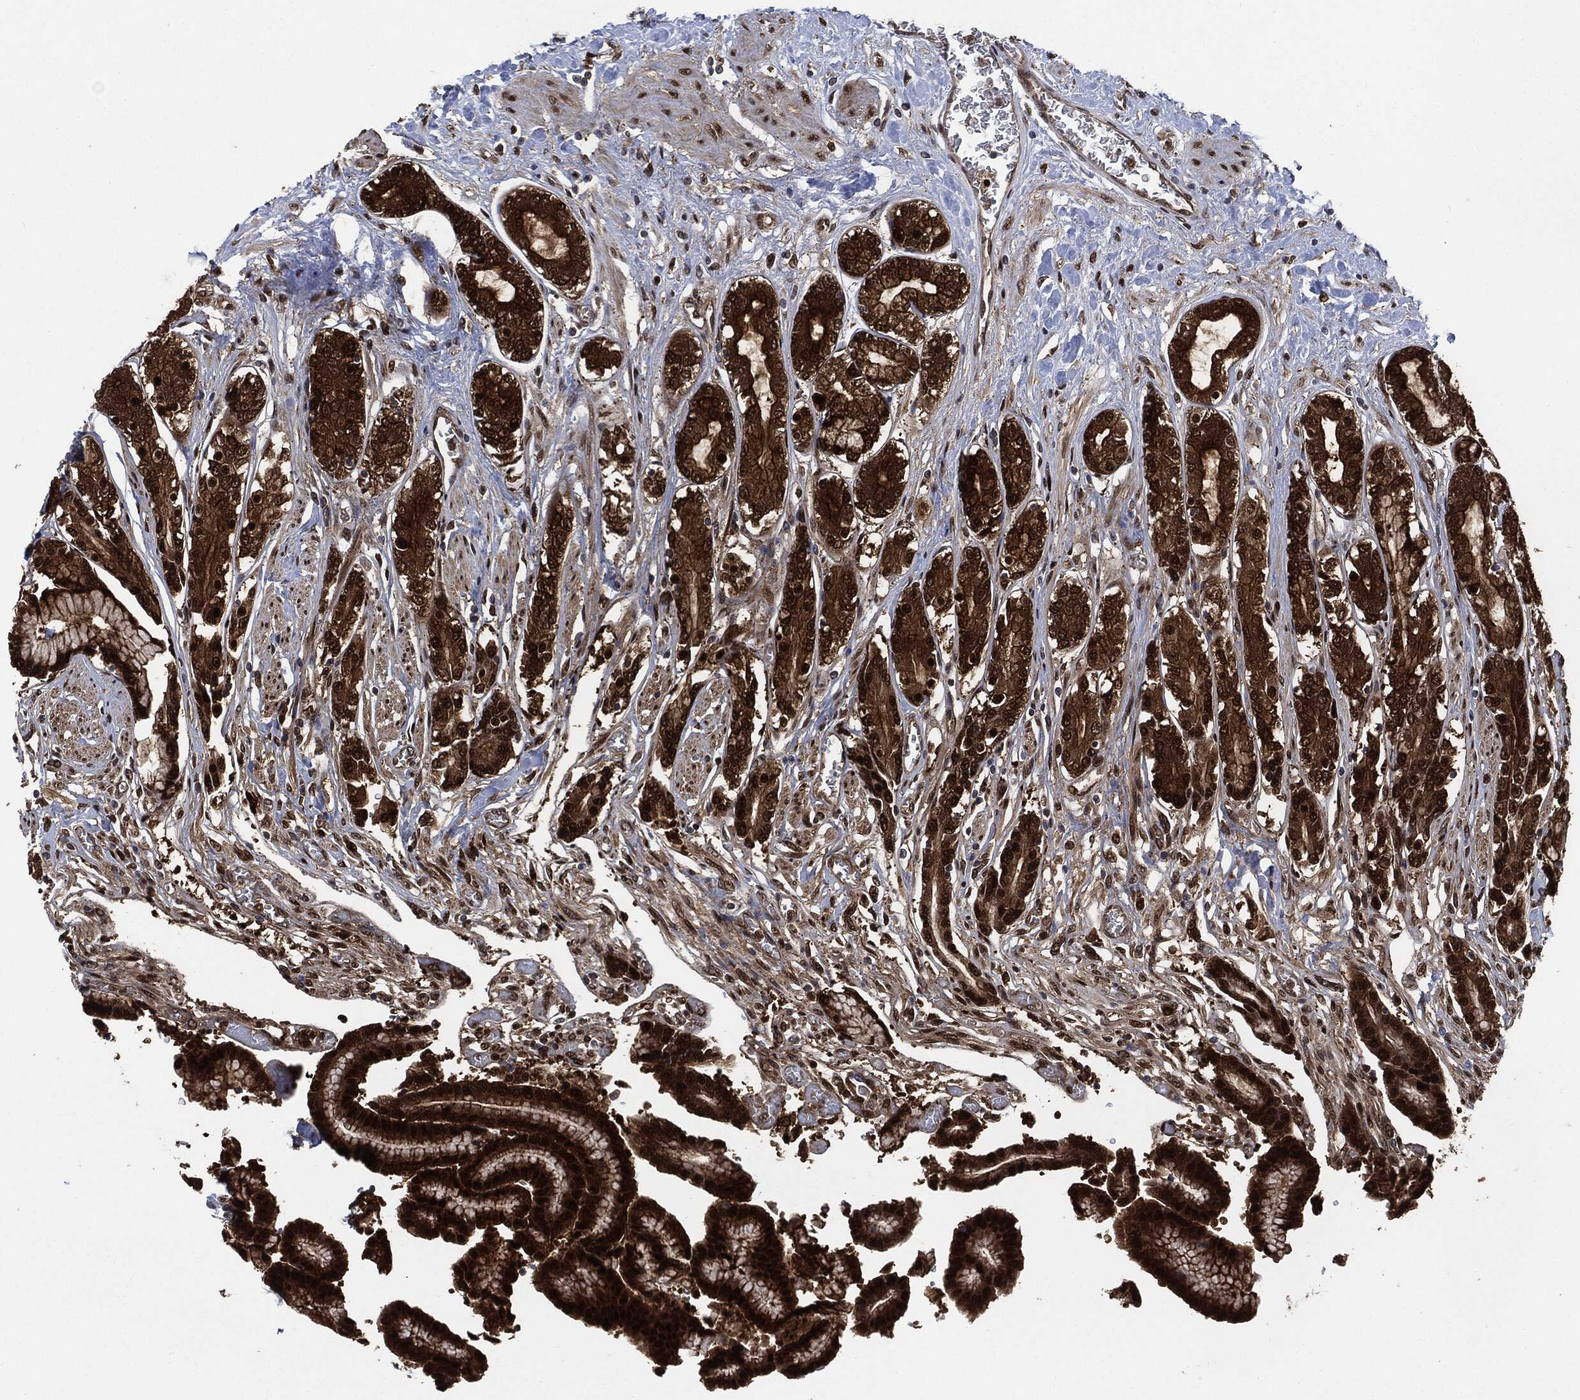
{"staining": {"intensity": "strong", "quantity": "25%-75%", "location": "cytoplasmic/membranous,nuclear"}, "tissue": "stomach", "cell_type": "Glandular cells", "image_type": "normal", "snomed": [{"axis": "morphology", "description": "Normal tissue, NOS"}, {"axis": "morphology", "description": "Adenocarcinoma, NOS"}, {"axis": "morphology", "description": "Adenocarcinoma, High grade"}, {"axis": "topography", "description": "Stomach, upper"}, {"axis": "topography", "description": "Stomach"}], "caption": "This is a photomicrograph of immunohistochemistry staining of unremarkable stomach, which shows strong positivity in the cytoplasmic/membranous,nuclear of glandular cells.", "gene": "DCTN1", "patient": {"sex": "female", "age": 65}}